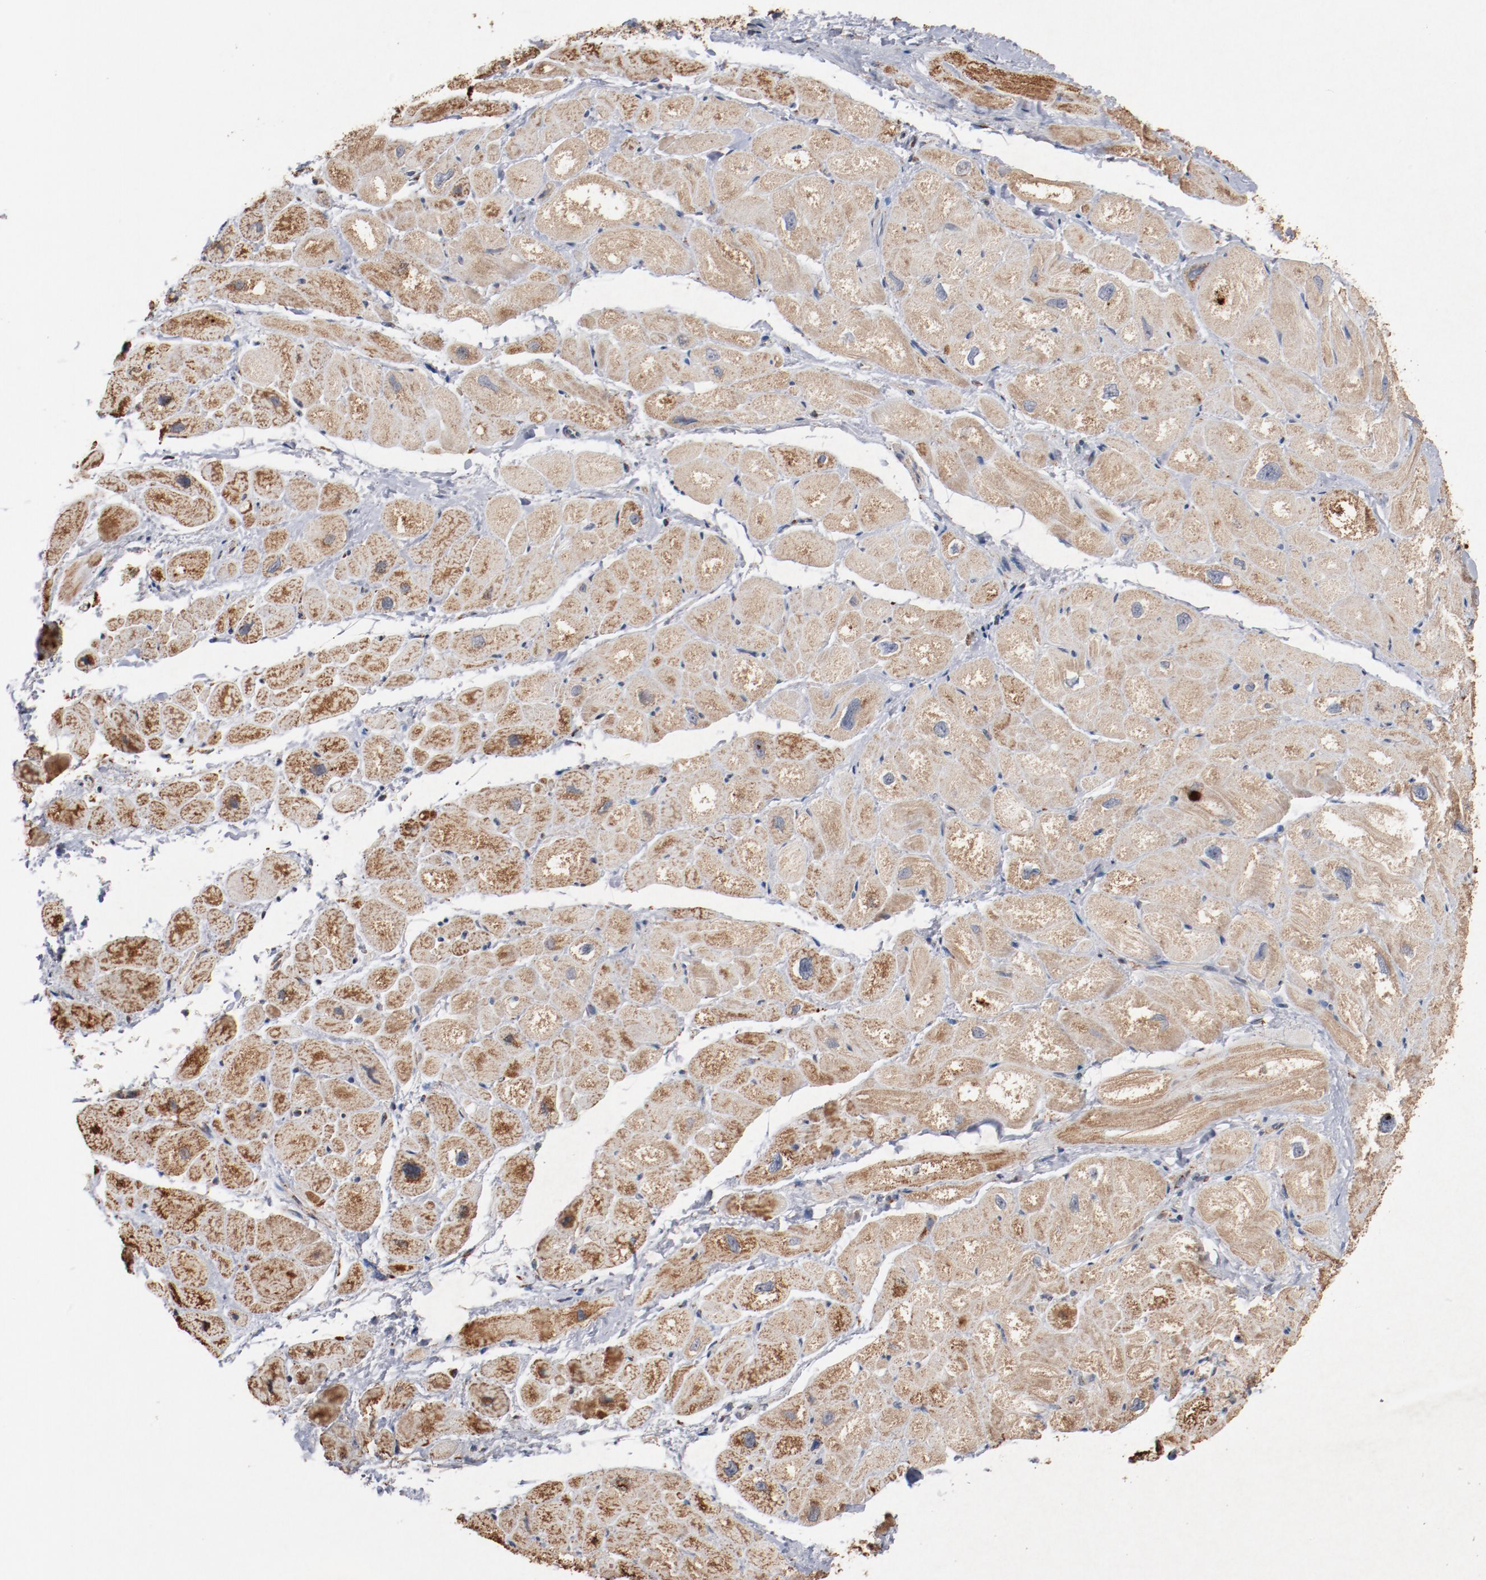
{"staining": {"intensity": "strong", "quantity": ">75%", "location": "cytoplasmic/membranous"}, "tissue": "heart muscle", "cell_type": "Cardiomyocytes", "image_type": "normal", "snomed": [{"axis": "morphology", "description": "Normal tissue, NOS"}, {"axis": "topography", "description": "Heart"}], "caption": "Immunohistochemistry (IHC) (DAB) staining of benign human heart muscle shows strong cytoplasmic/membranous protein positivity in about >75% of cardiomyocytes.", "gene": "NDUFS4", "patient": {"sex": "male", "age": 49}}